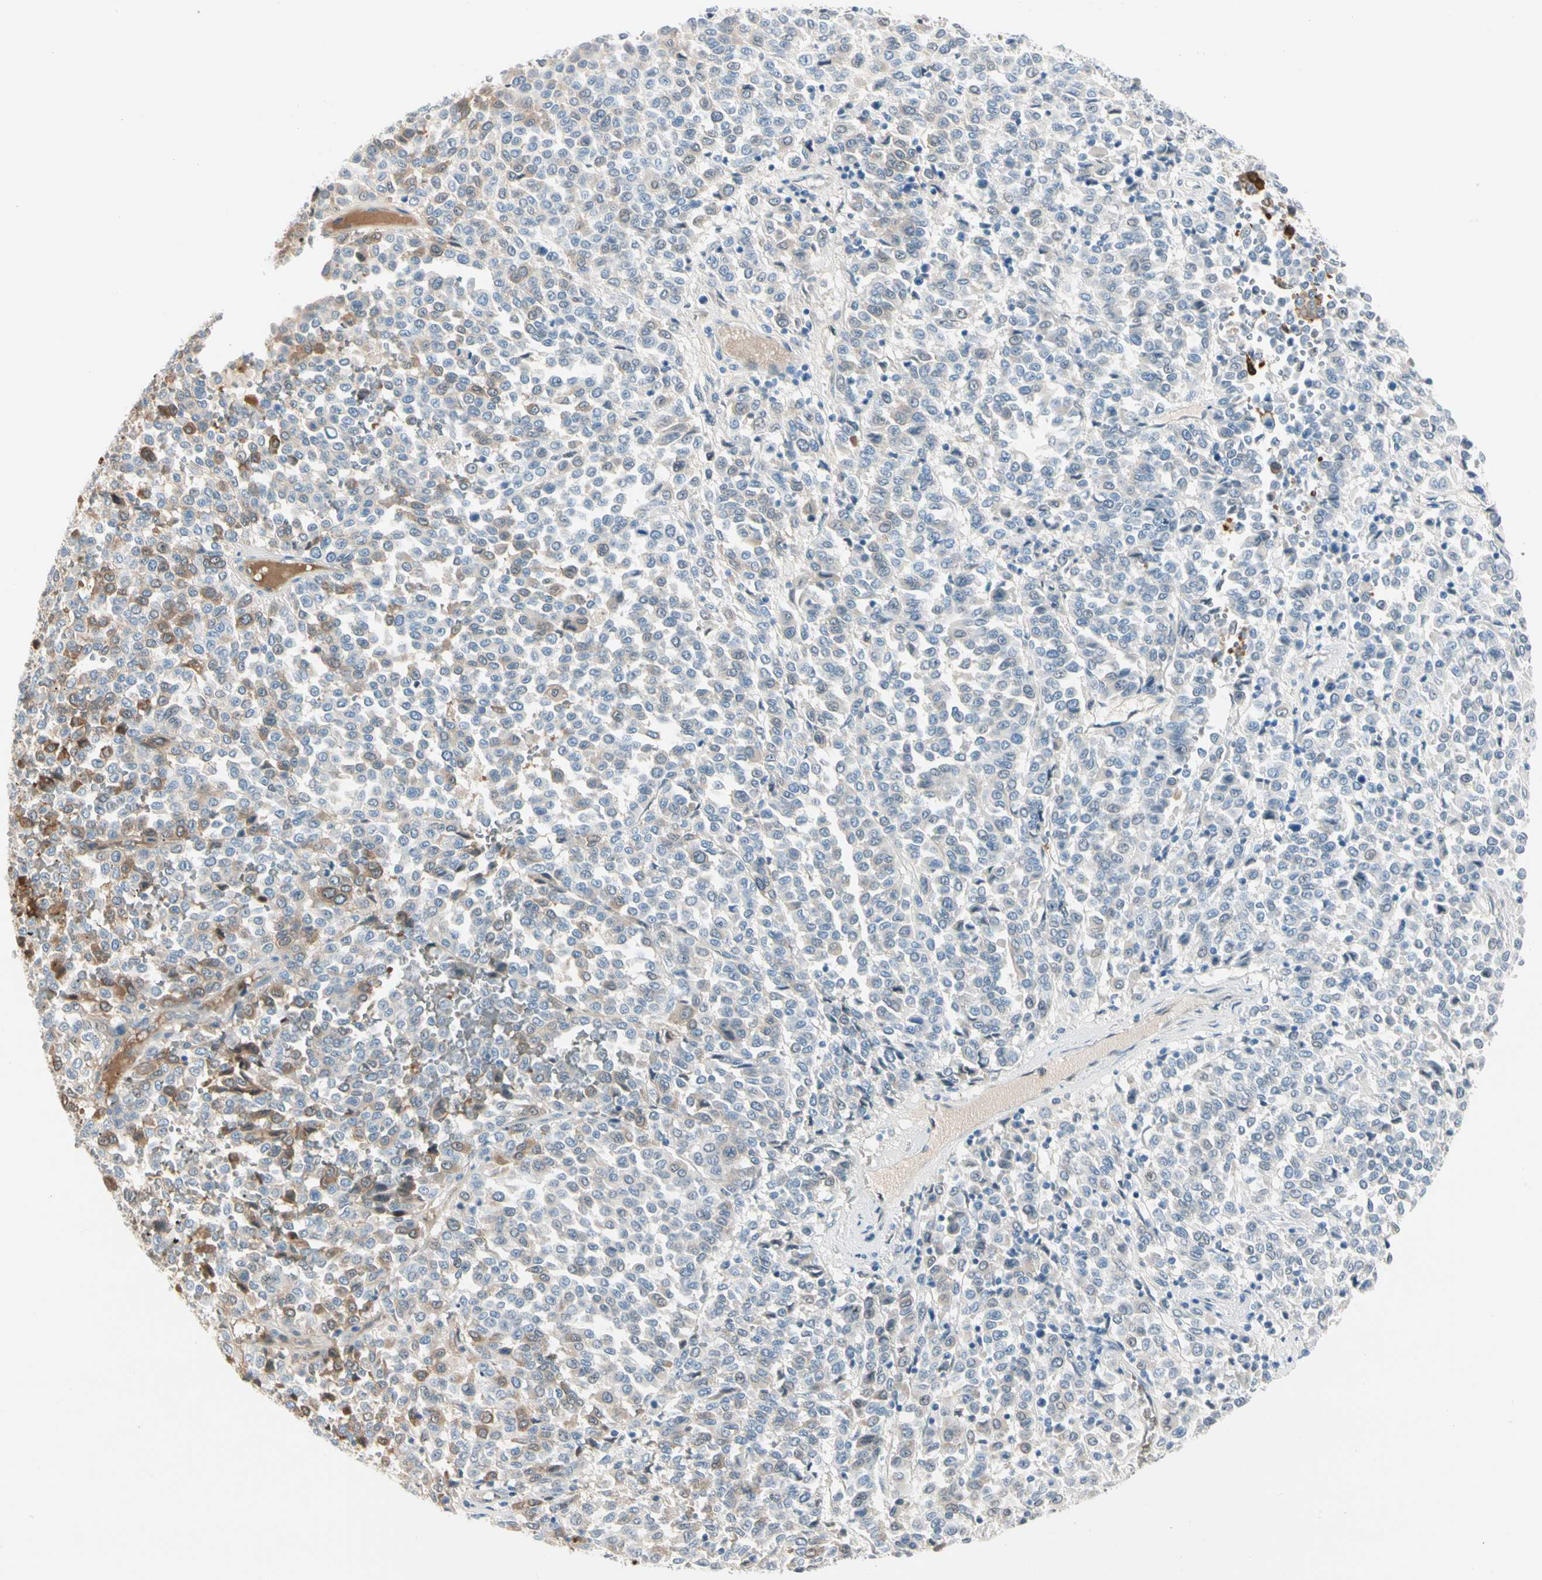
{"staining": {"intensity": "moderate", "quantity": "<25%", "location": "cytoplasmic/membranous"}, "tissue": "melanoma", "cell_type": "Tumor cells", "image_type": "cancer", "snomed": [{"axis": "morphology", "description": "Malignant melanoma, Metastatic site"}, {"axis": "topography", "description": "Pancreas"}], "caption": "Malignant melanoma (metastatic site) tissue exhibits moderate cytoplasmic/membranous positivity in about <25% of tumor cells, visualized by immunohistochemistry.", "gene": "CA1", "patient": {"sex": "female", "age": 30}}